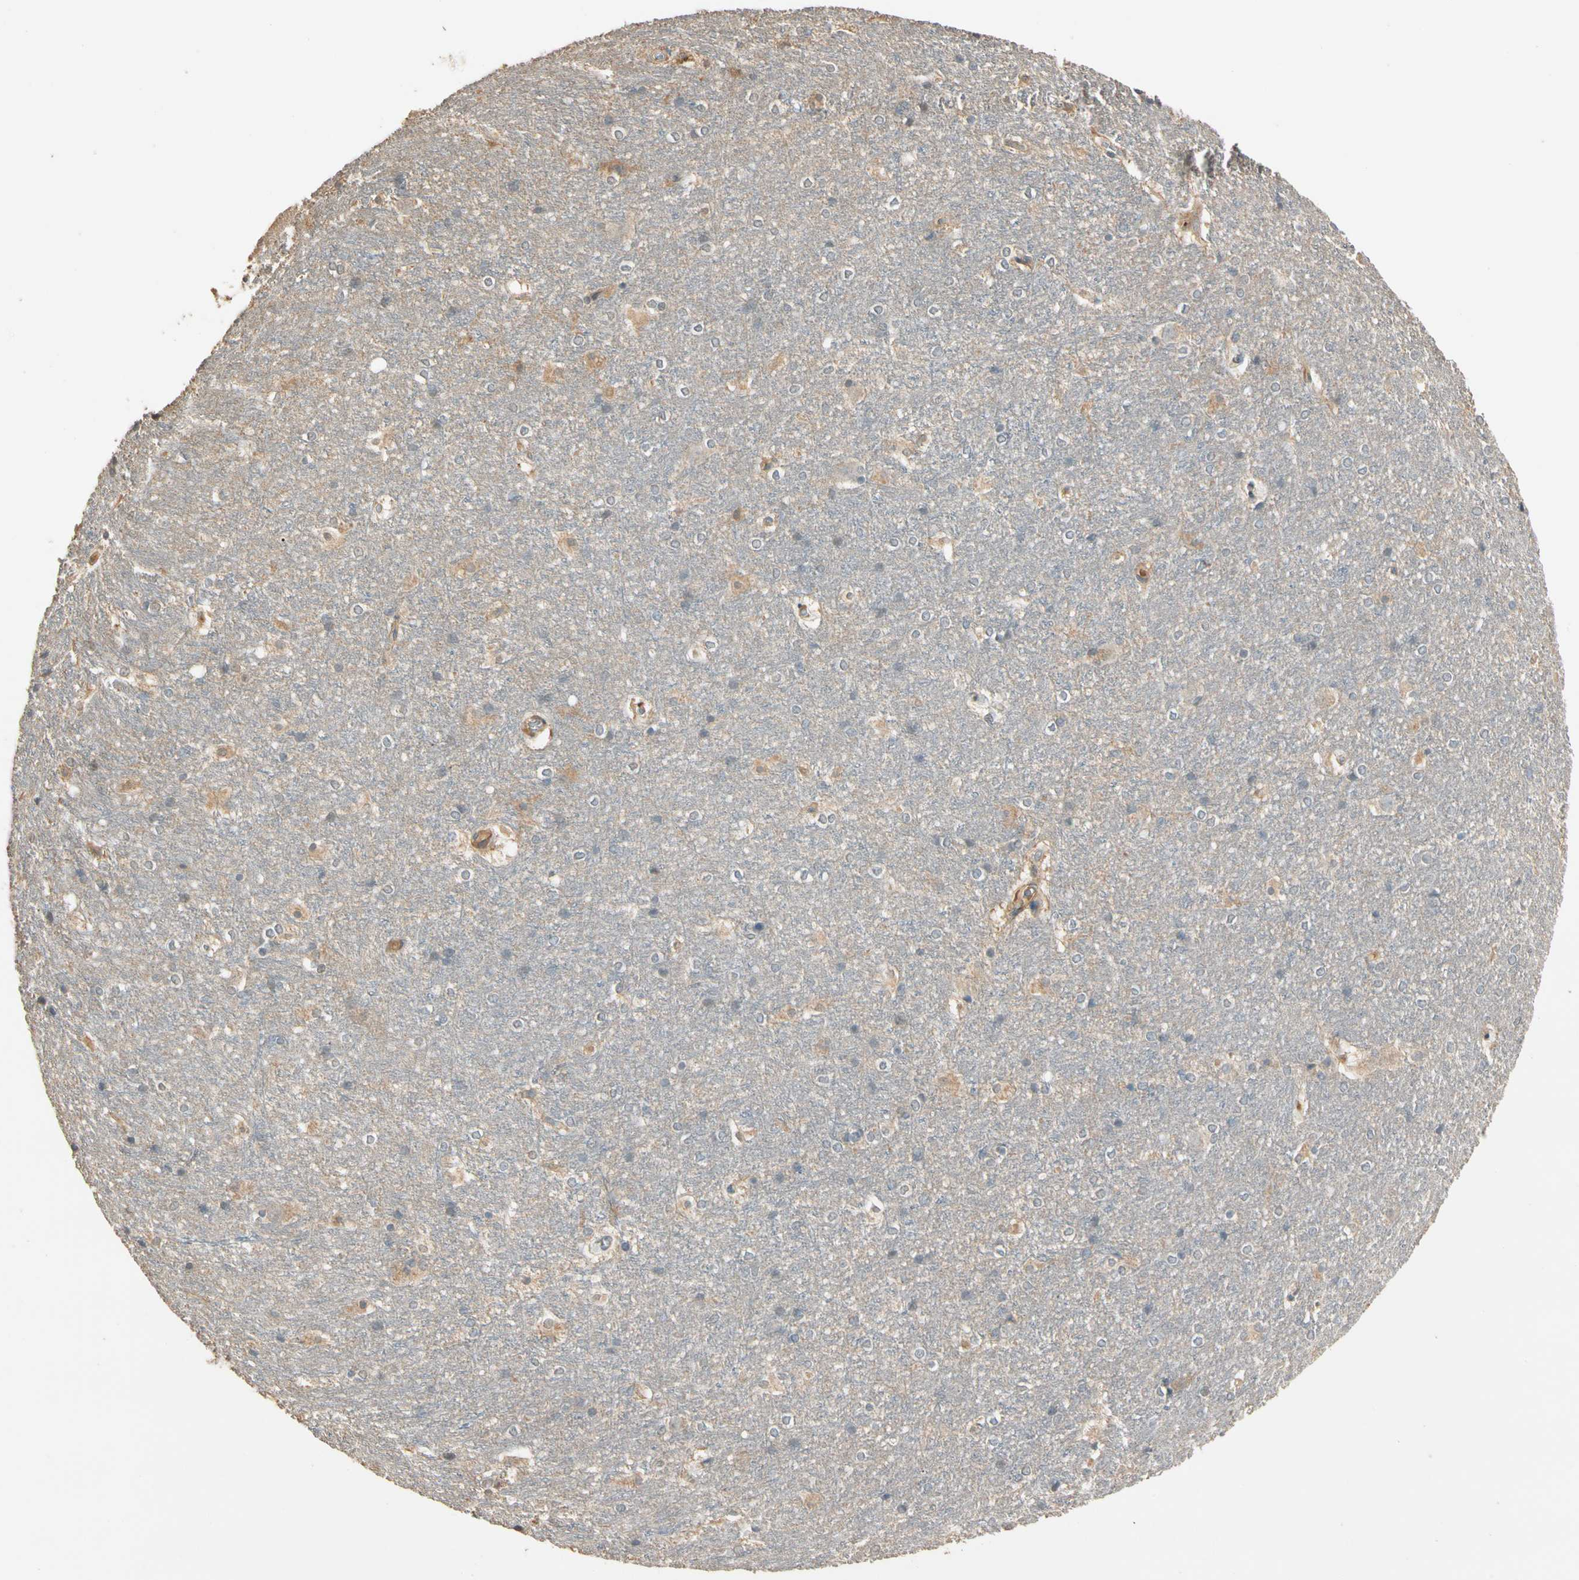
{"staining": {"intensity": "weak", "quantity": "25%-75%", "location": "cytoplasmic/membranous"}, "tissue": "hippocampus", "cell_type": "Glial cells", "image_type": "normal", "snomed": [{"axis": "morphology", "description": "Normal tissue, NOS"}, {"axis": "topography", "description": "Hippocampus"}], "caption": "Protein staining demonstrates weak cytoplasmic/membranous expression in approximately 25%-75% of glial cells in benign hippocampus.", "gene": "CDH6", "patient": {"sex": "female", "age": 19}}